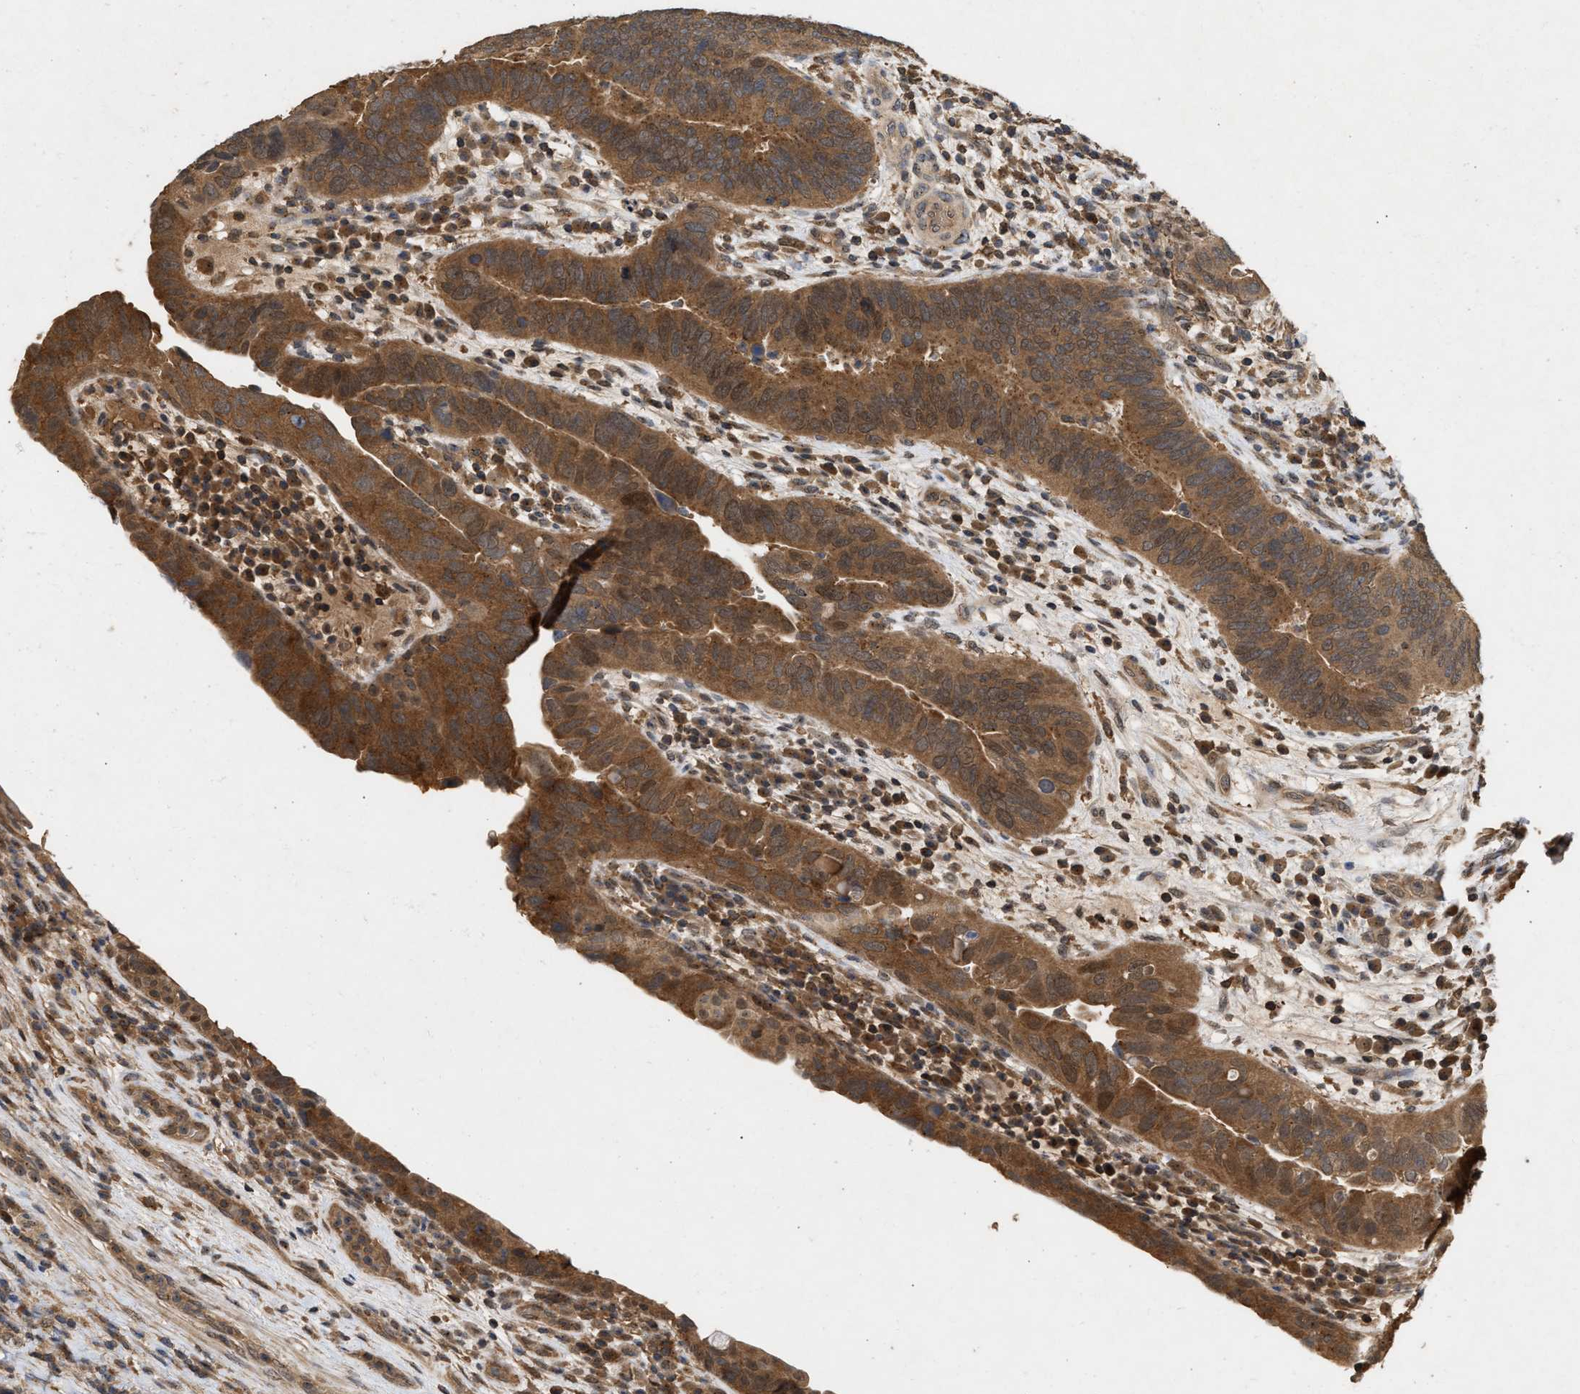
{"staining": {"intensity": "strong", "quantity": ">75%", "location": "cytoplasmic/membranous,nuclear"}, "tissue": "urothelial cancer", "cell_type": "Tumor cells", "image_type": "cancer", "snomed": [{"axis": "morphology", "description": "Urothelial carcinoma, High grade"}, {"axis": "topography", "description": "Urinary bladder"}], "caption": "Urothelial cancer was stained to show a protein in brown. There is high levels of strong cytoplasmic/membranous and nuclear staining in about >75% of tumor cells.", "gene": "FITM1", "patient": {"sex": "female", "age": 82}}